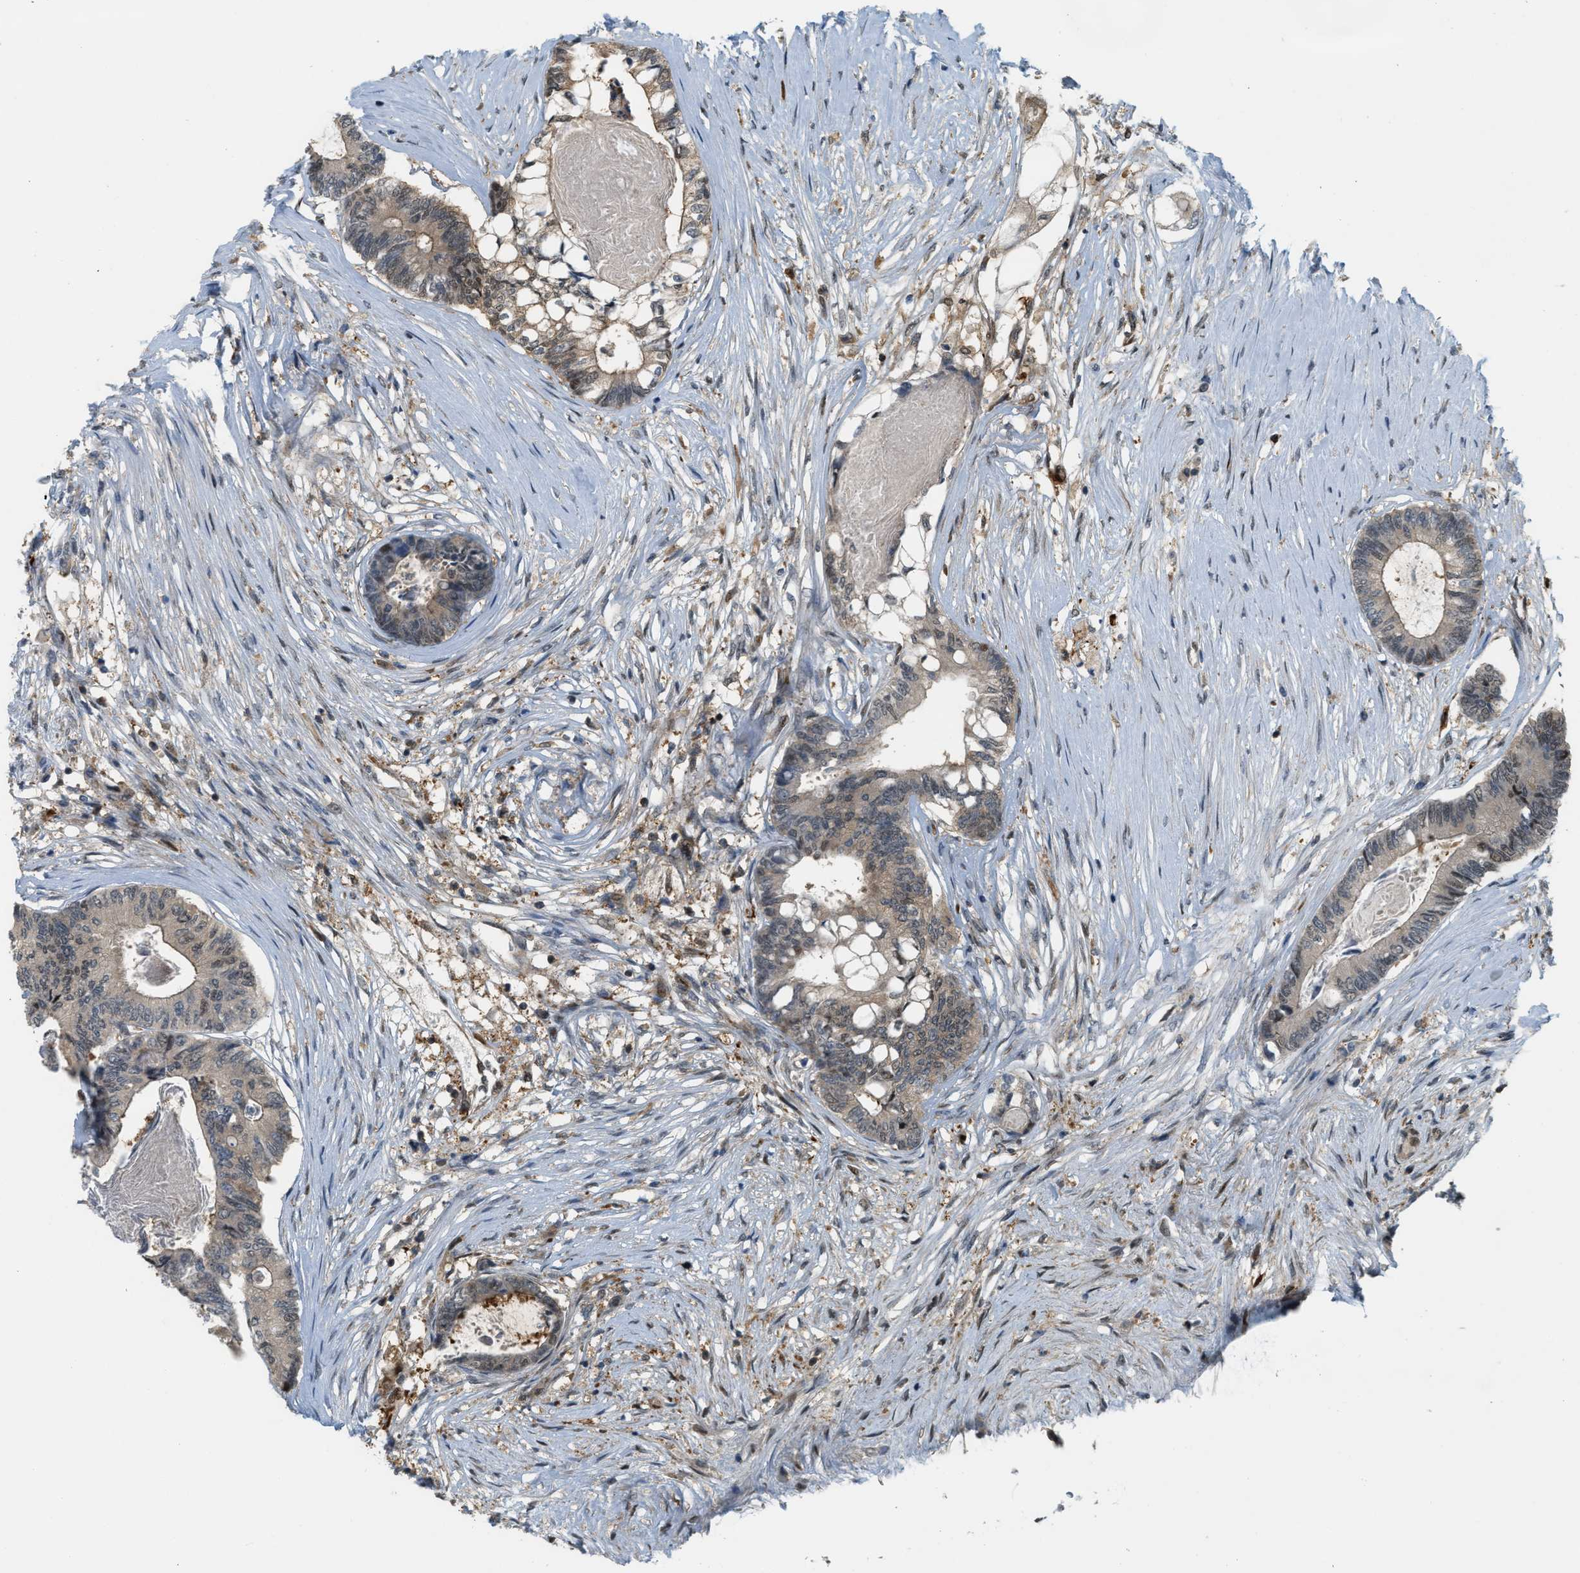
{"staining": {"intensity": "weak", "quantity": ">75%", "location": "cytoplasmic/membranous,nuclear"}, "tissue": "colorectal cancer", "cell_type": "Tumor cells", "image_type": "cancer", "snomed": [{"axis": "morphology", "description": "Adenocarcinoma, NOS"}, {"axis": "topography", "description": "Rectum"}], "caption": "Protein staining demonstrates weak cytoplasmic/membranous and nuclear expression in approximately >75% of tumor cells in colorectal cancer.", "gene": "PDCL3", "patient": {"sex": "male", "age": 63}}